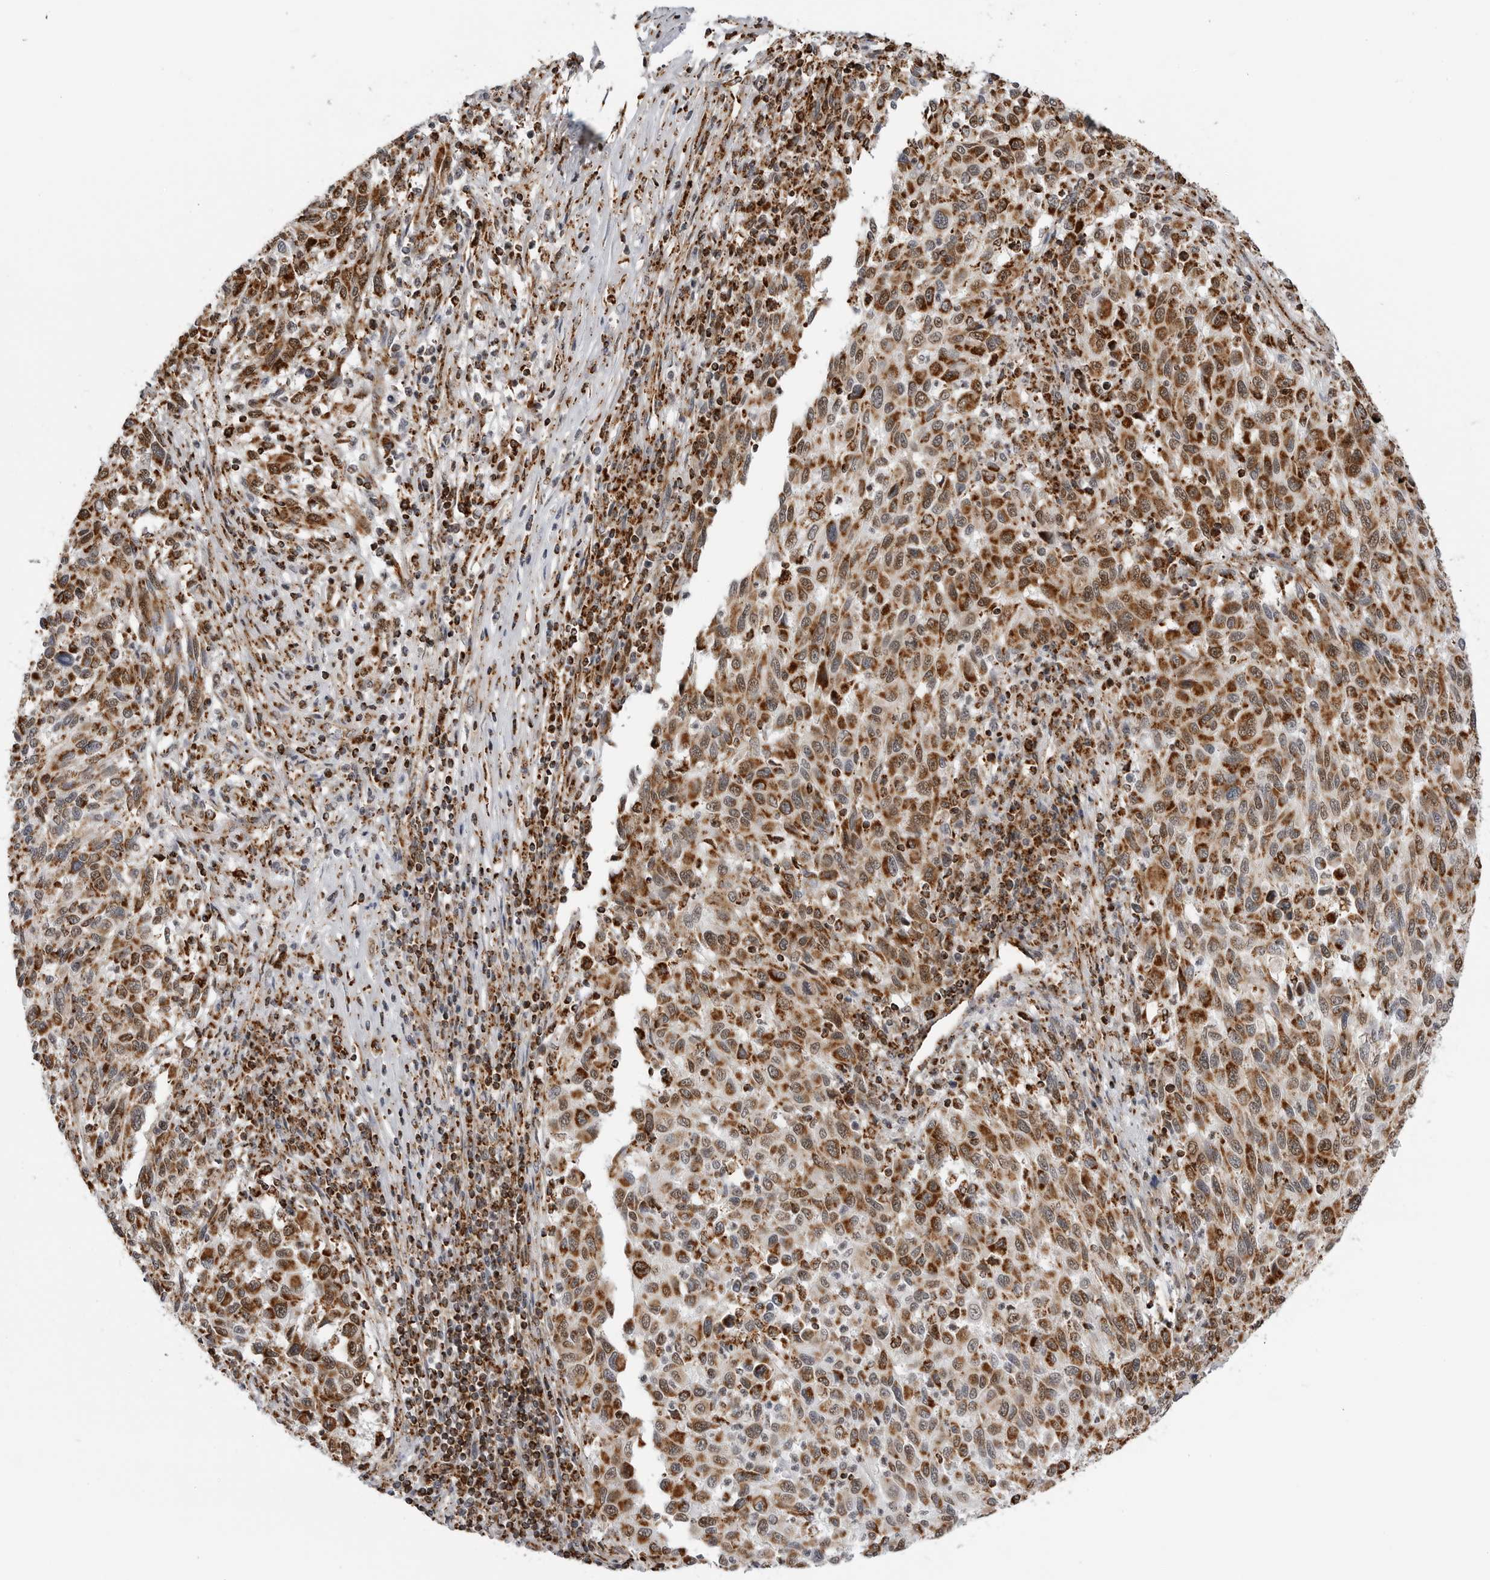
{"staining": {"intensity": "strong", "quantity": ">75%", "location": "cytoplasmic/membranous"}, "tissue": "melanoma", "cell_type": "Tumor cells", "image_type": "cancer", "snomed": [{"axis": "morphology", "description": "Malignant melanoma, Metastatic site"}, {"axis": "topography", "description": "Lymph node"}], "caption": "Immunohistochemistry (IHC) micrograph of human malignant melanoma (metastatic site) stained for a protein (brown), which exhibits high levels of strong cytoplasmic/membranous expression in about >75% of tumor cells.", "gene": "COX5A", "patient": {"sex": "male", "age": 61}}